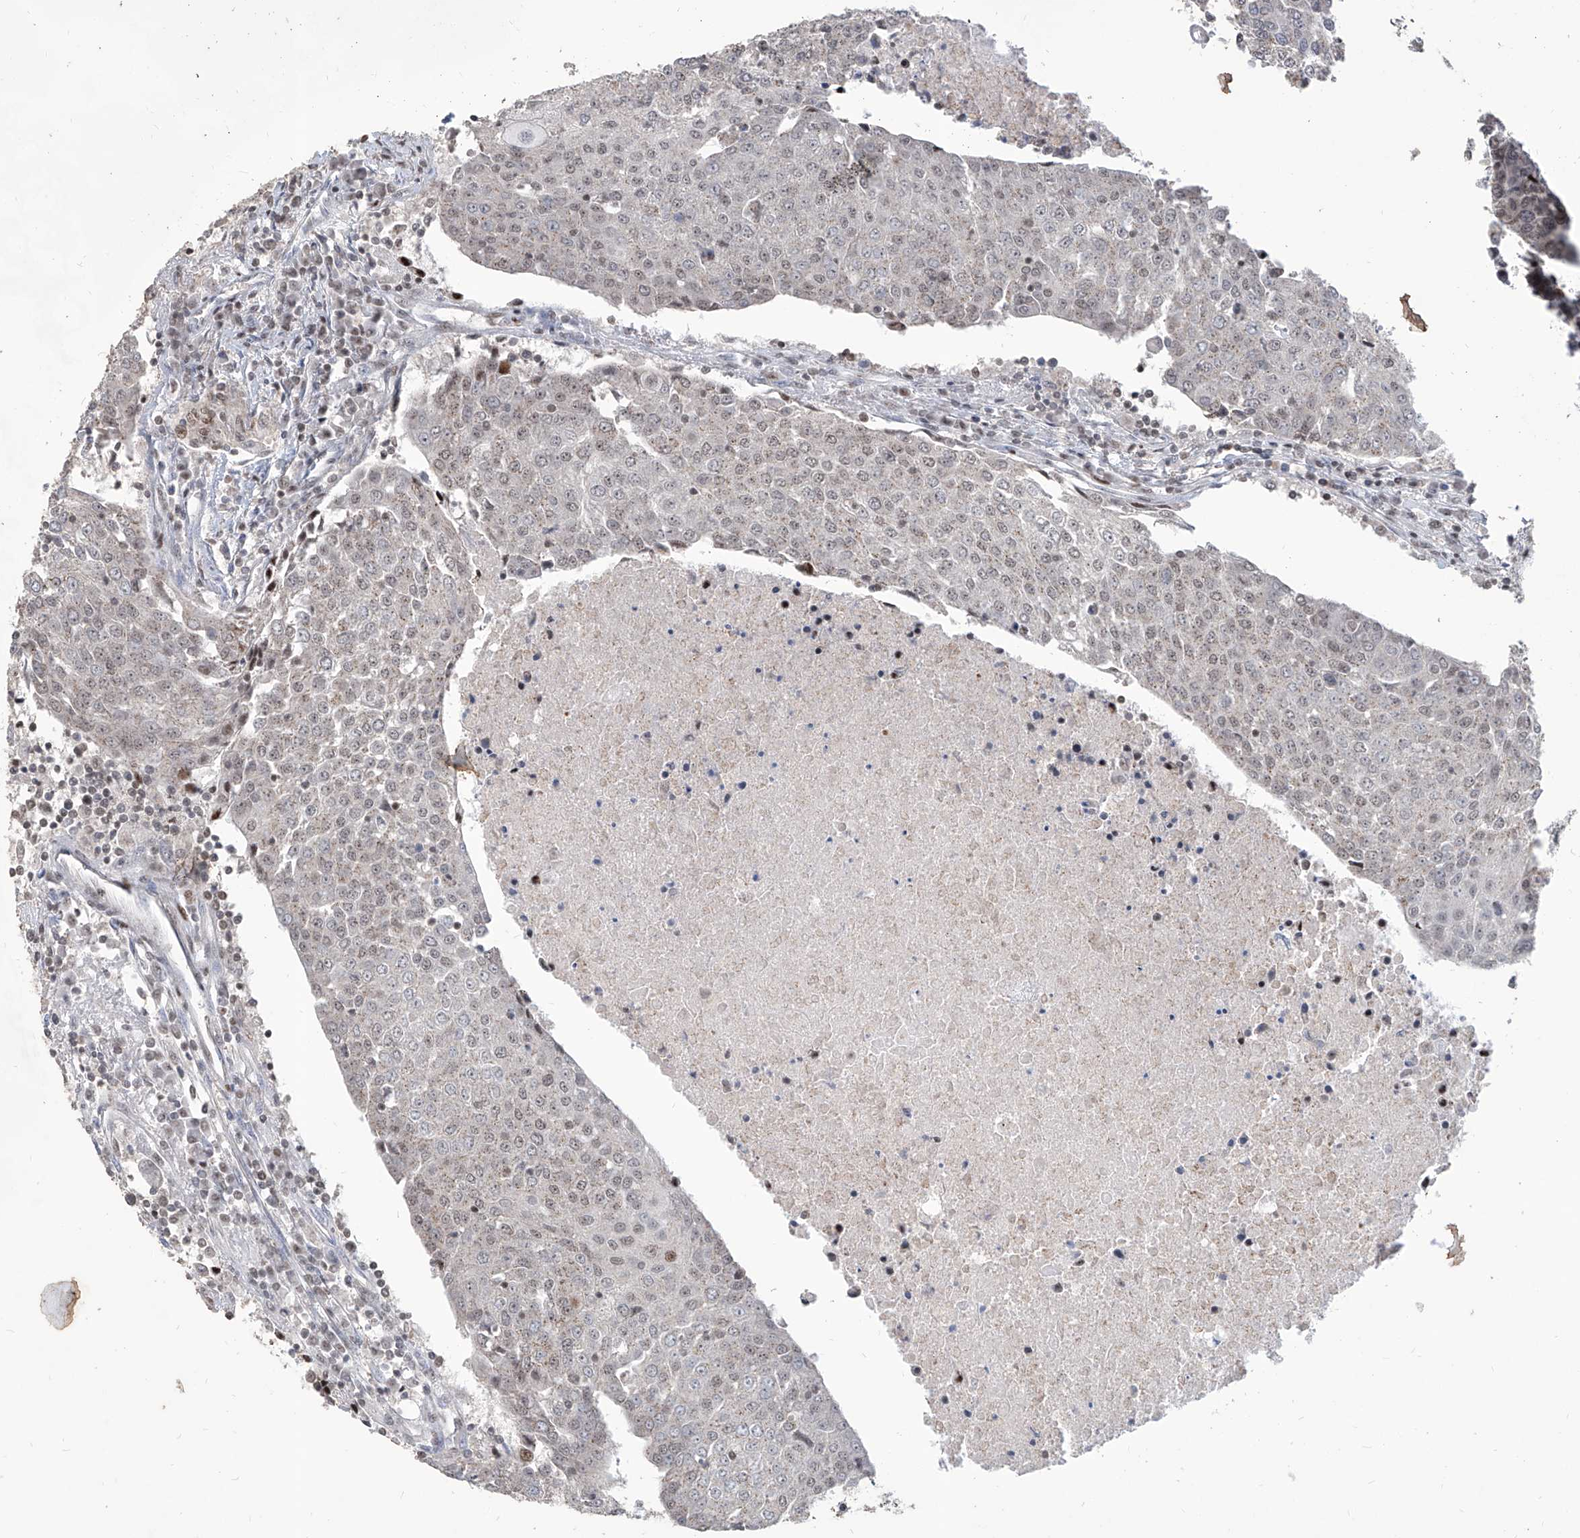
{"staining": {"intensity": "weak", "quantity": ">75%", "location": "nuclear"}, "tissue": "urothelial cancer", "cell_type": "Tumor cells", "image_type": "cancer", "snomed": [{"axis": "morphology", "description": "Urothelial carcinoma, High grade"}, {"axis": "topography", "description": "Urinary bladder"}], "caption": "Tumor cells reveal weak nuclear positivity in approximately >75% of cells in high-grade urothelial carcinoma.", "gene": "IRF2", "patient": {"sex": "female", "age": 85}}